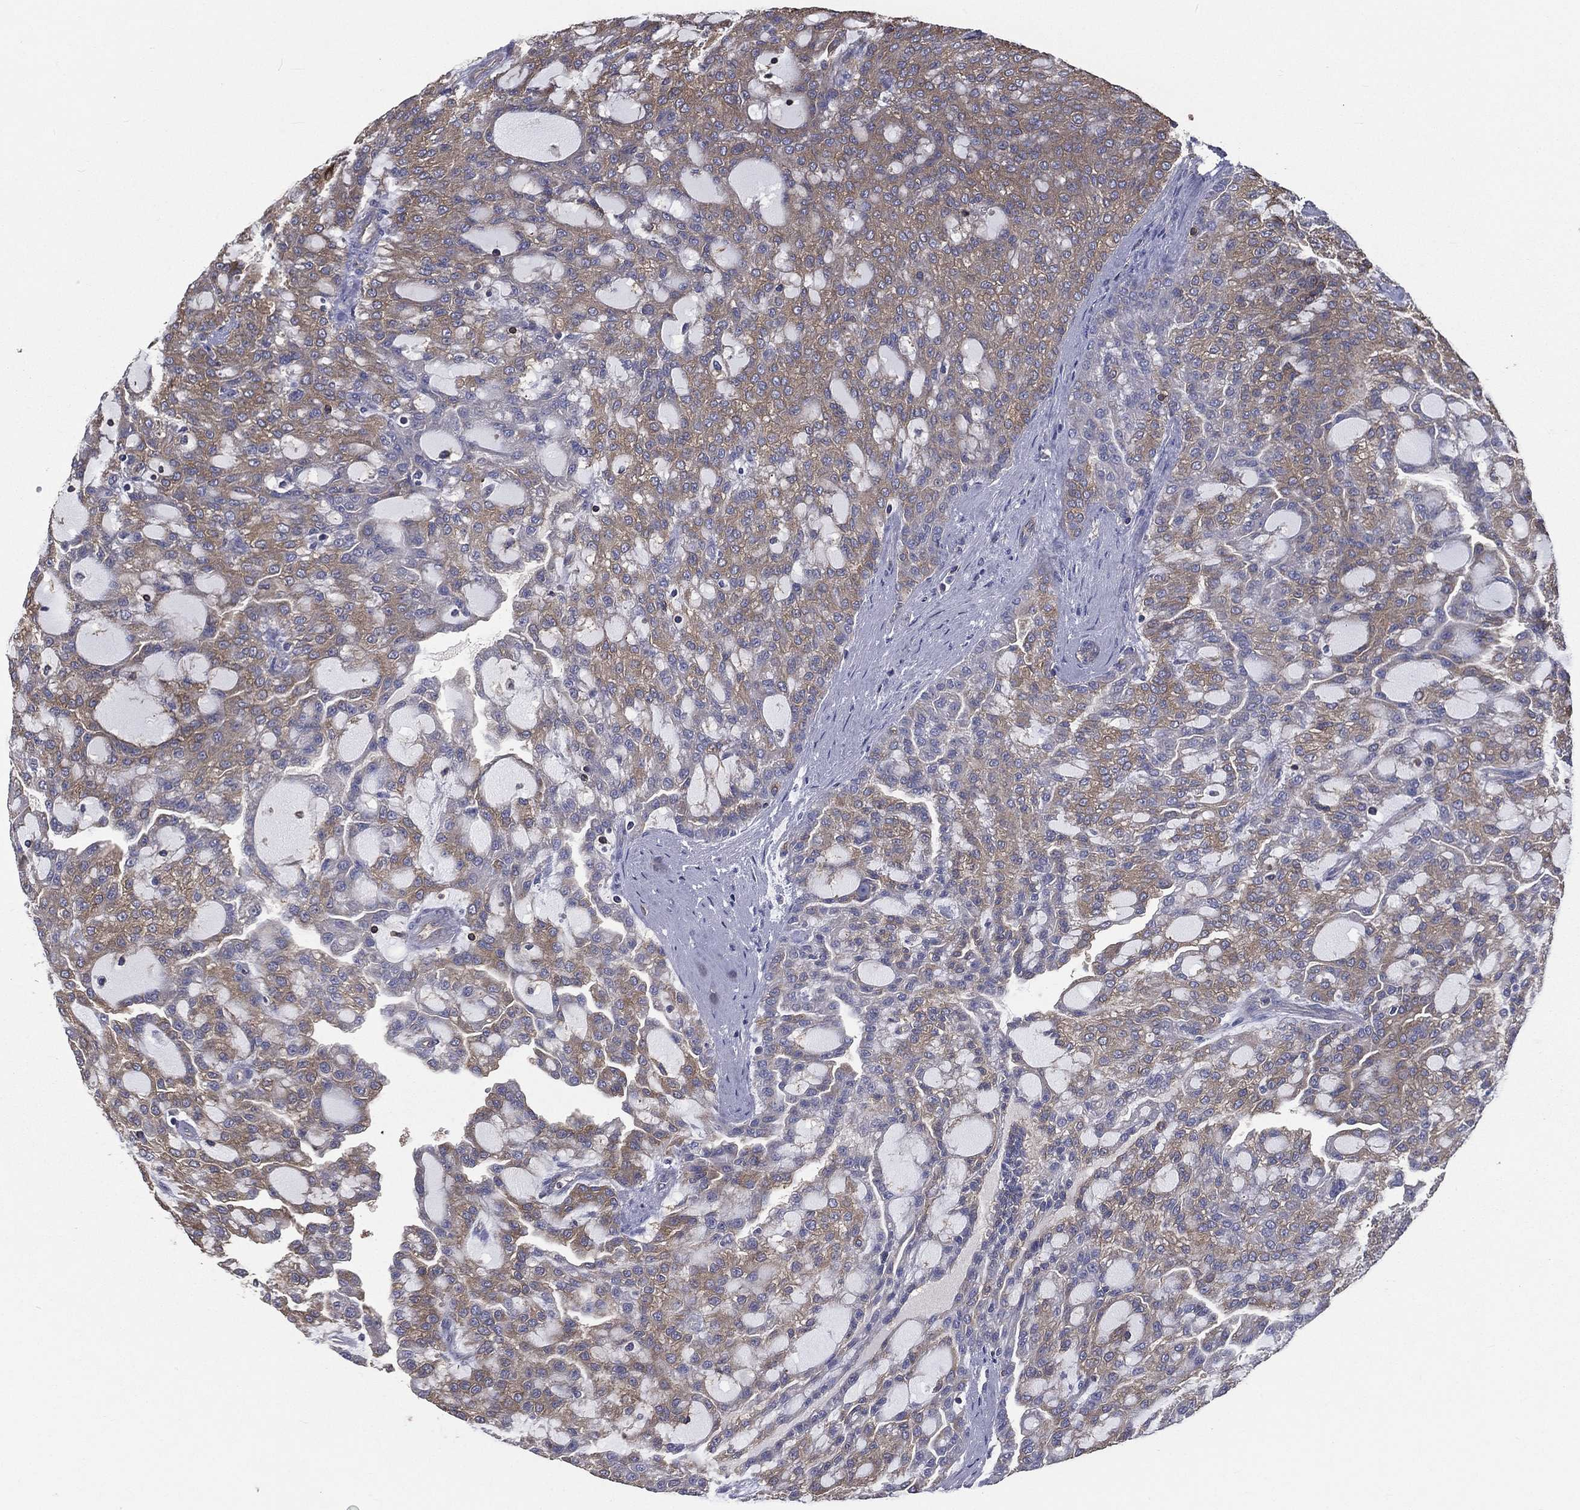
{"staining": {"intensity": "weak", "quantity": ">75%", "location": "cytoplasmic/membranous"}, "tissue": "renal cancer", "cell_type": "Tumor cells", "image_type": "cancer", "snomed": [{"axis": "morphology", "description": "Adenocarcinoma, NOS"}, {"axis": "topography", "description": "Kidney"}], "caption": "IHC image of renal cancer (adenocarcinoma) stained for a protein (brown), which shows low levels of weak cytoplasmic/membranous positivity in about >75% of tumor cells.", "gene": "SARS1", "patient": {"sex": "male", "age": 63}}